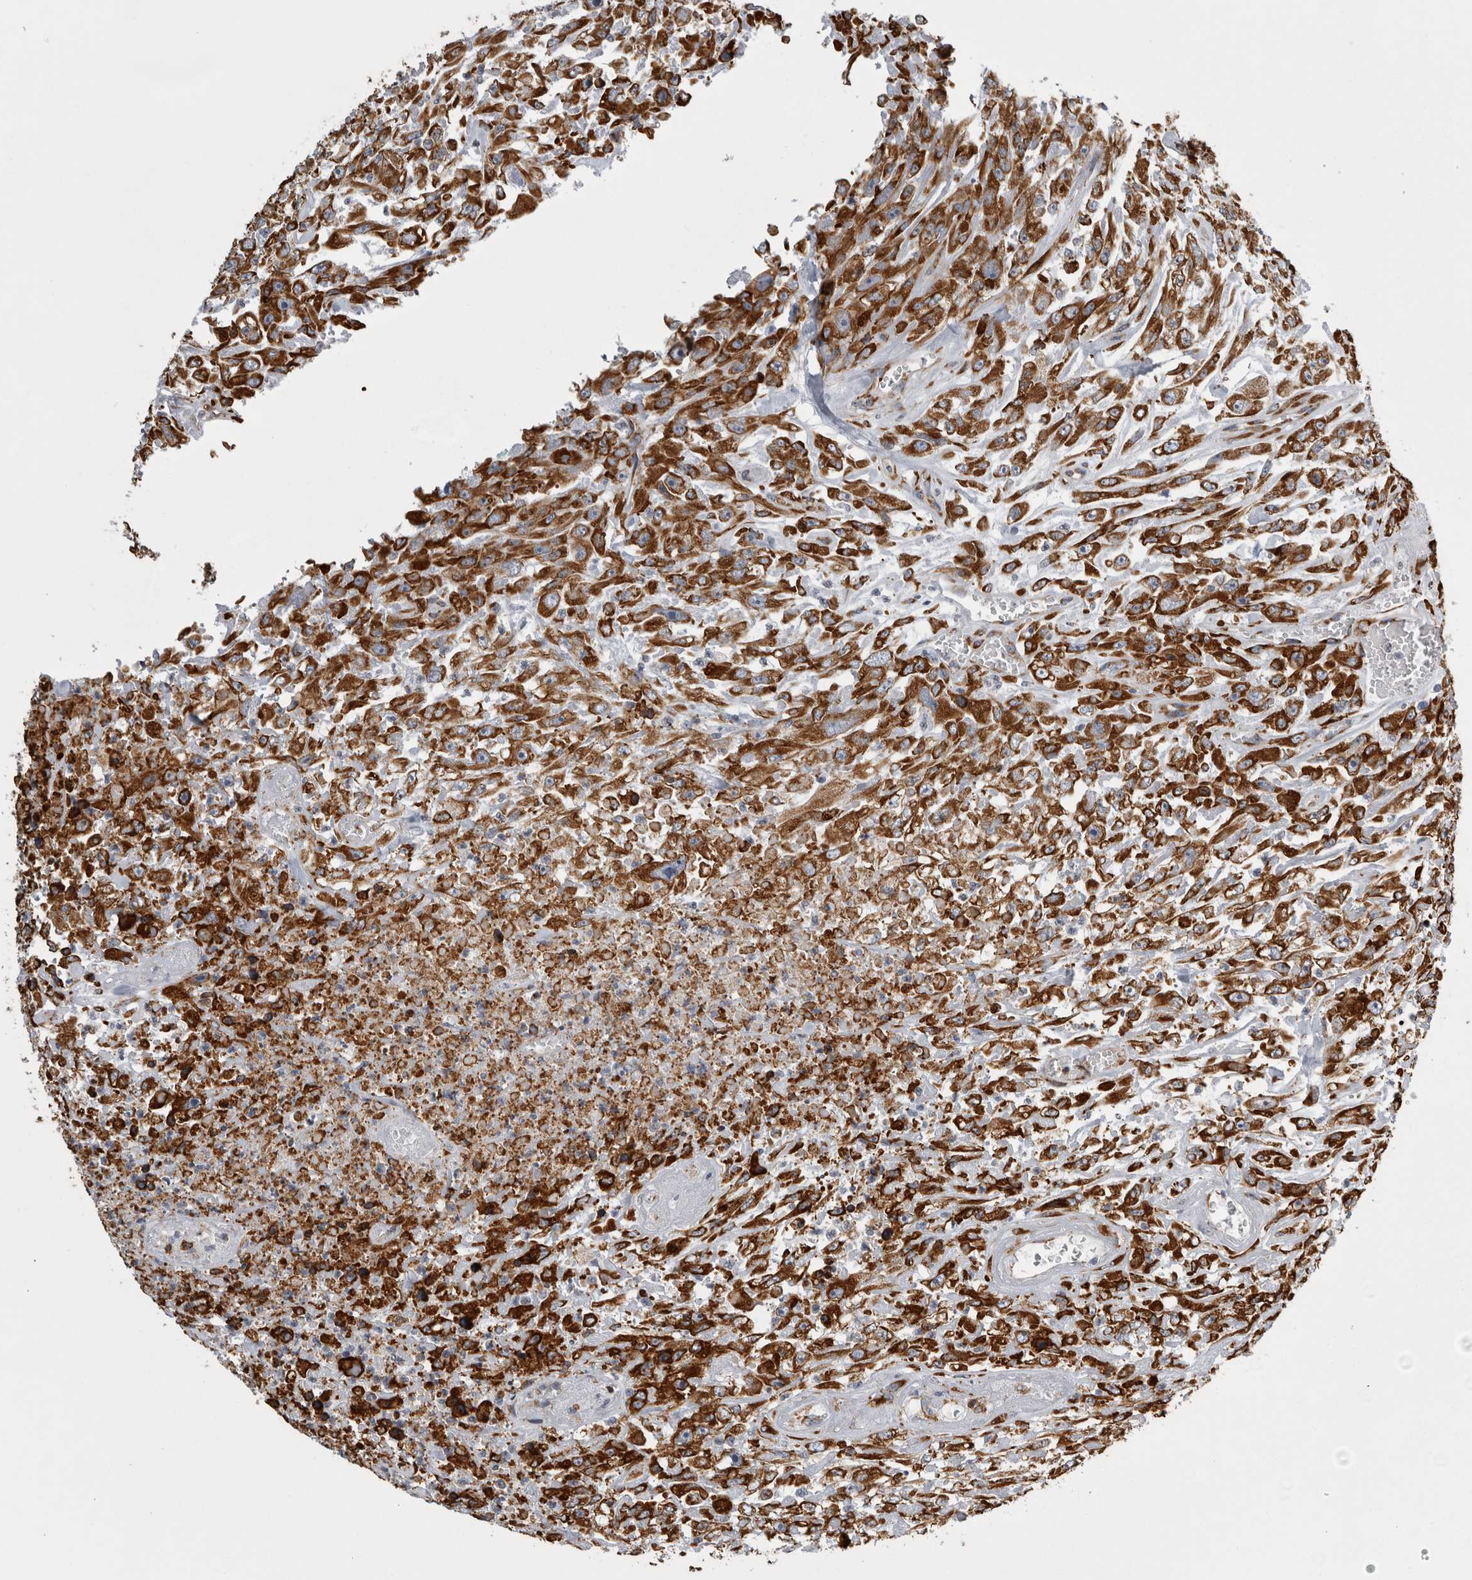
{"staining": {"intensity": "strong", "quantity": ">75%", "location": "cytoplasmic/membranous"}, "tissue": "urothelial cancer", "cell_type": "Tumor cells", "image_type": "cancer", "snomed": [{"axis": "morphology", "description": "Urothelial carcinoma, High grade"}, {"axis": "topography", "description": "Urinary bladder"}], "caption": "Protein expression analysis of high-grade urothelial carcinoma shows strong cytoplasmic/membranous positivity in about >75% of tumor cells. The protein of interest is shown in brown color, while the nuclei are stained blue.", "gene": "FHIP2B", "patient": {"sex": "male", "age": 46}}